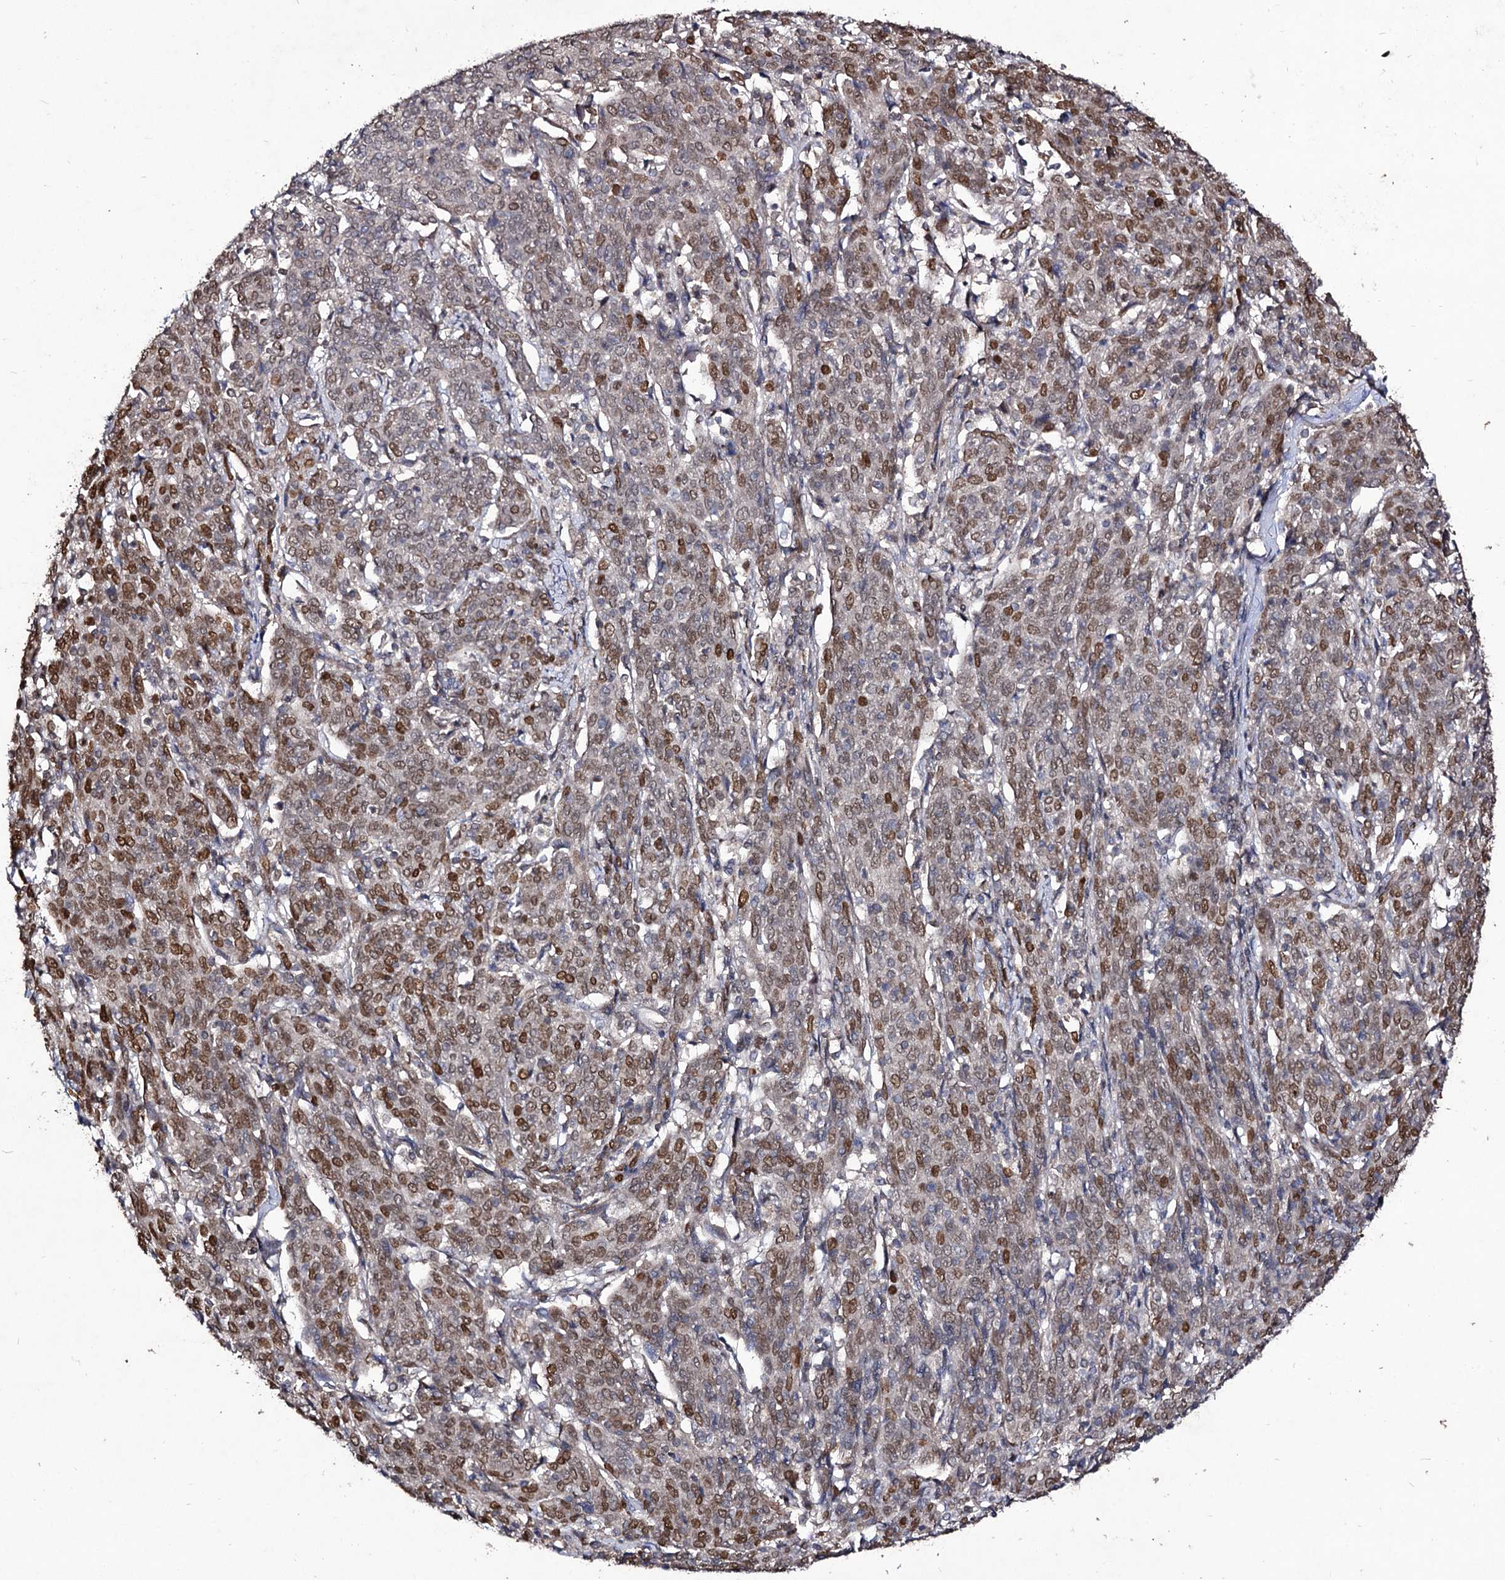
{"staining": {"intensity": "moderate", "quantity": "25%-75%", "location": "nuclear"}, "tissue": "cervical cancer", "cell_type": "Tumor cells", "image_type": "cancer", "snomed": [{"axis": "morphology", "description": "Squamous cell carcinoma, NOS"}, {"axis": "topography", "description": "Cervix"}], "caption": "Brown immunohistochemical staining in squamous cell carcinoma (cervical) exhibits moderate nuclear expression in about 25%-75% of tumor cells.", "gene": "MYO1H", "patient": {"sex": "female", "age": 67}}